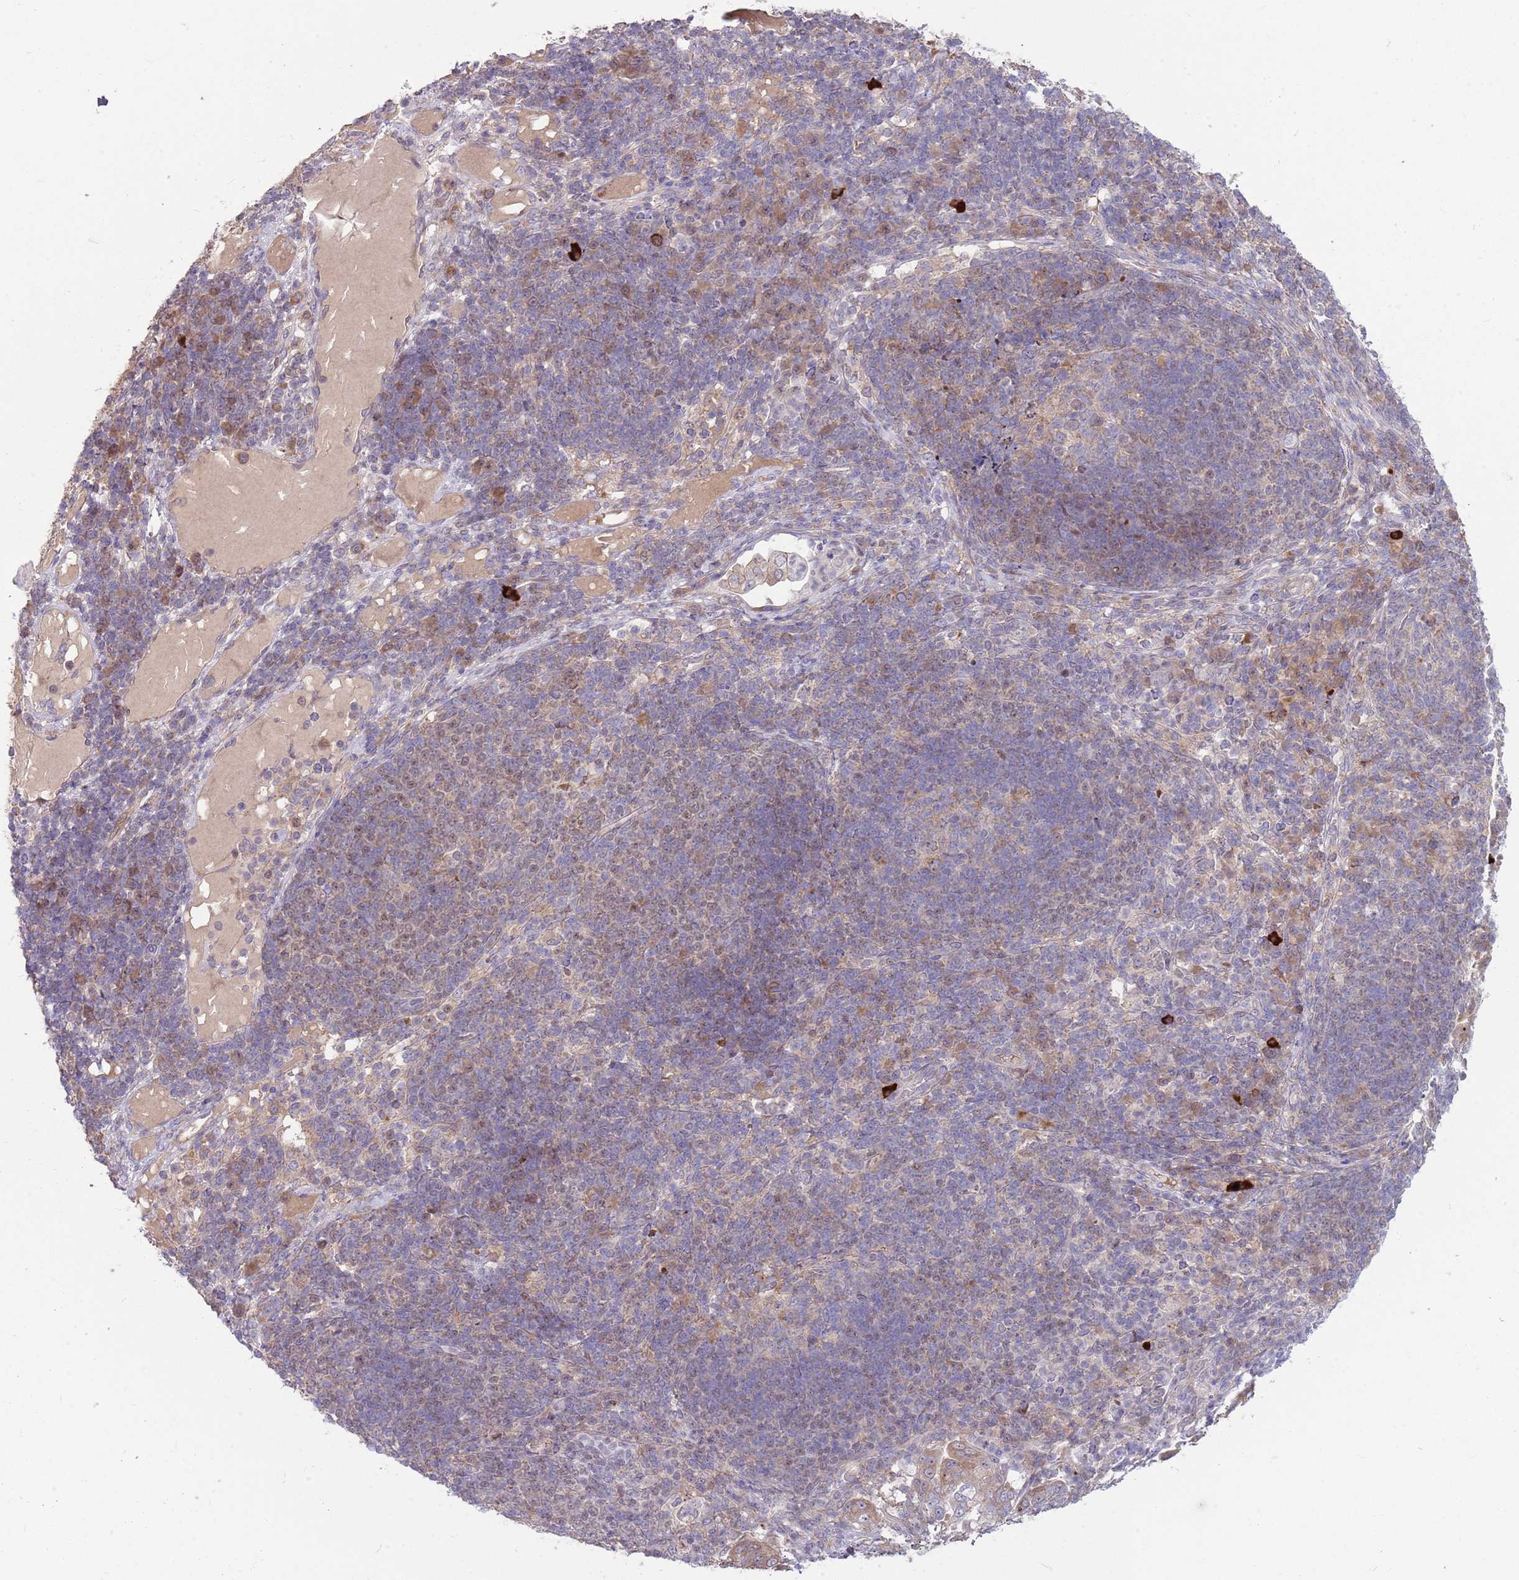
{"staining": {"intensity": "moderate", "quantity": "25%-75%", "location": "cytoplasmic/membranous"}, "tissue": "pancreatic cancer", "cell_type": "Tumor cells", "image_type": "cancer", "snomed": [{"axis": "morphology", "description": "Normal tissue, NOS"}, {"axis": "morphology", "description": "Adenocarcinoma, NOS"}, {"axis": "topography", "description": "Lymph node"}, {"axis": "topography", "description": "Pancreas"}], "caption": "Protein expression analysis of human pancreatic cancer reveals moderate cytoplasmic/membranous staining in about 25%-75% of tumor cells. Ihc stains the protein of interest in brown and the nuclei are stained blue.", "gene": "PPP1R27", "patient": {"sex": "female", "age": 67}}